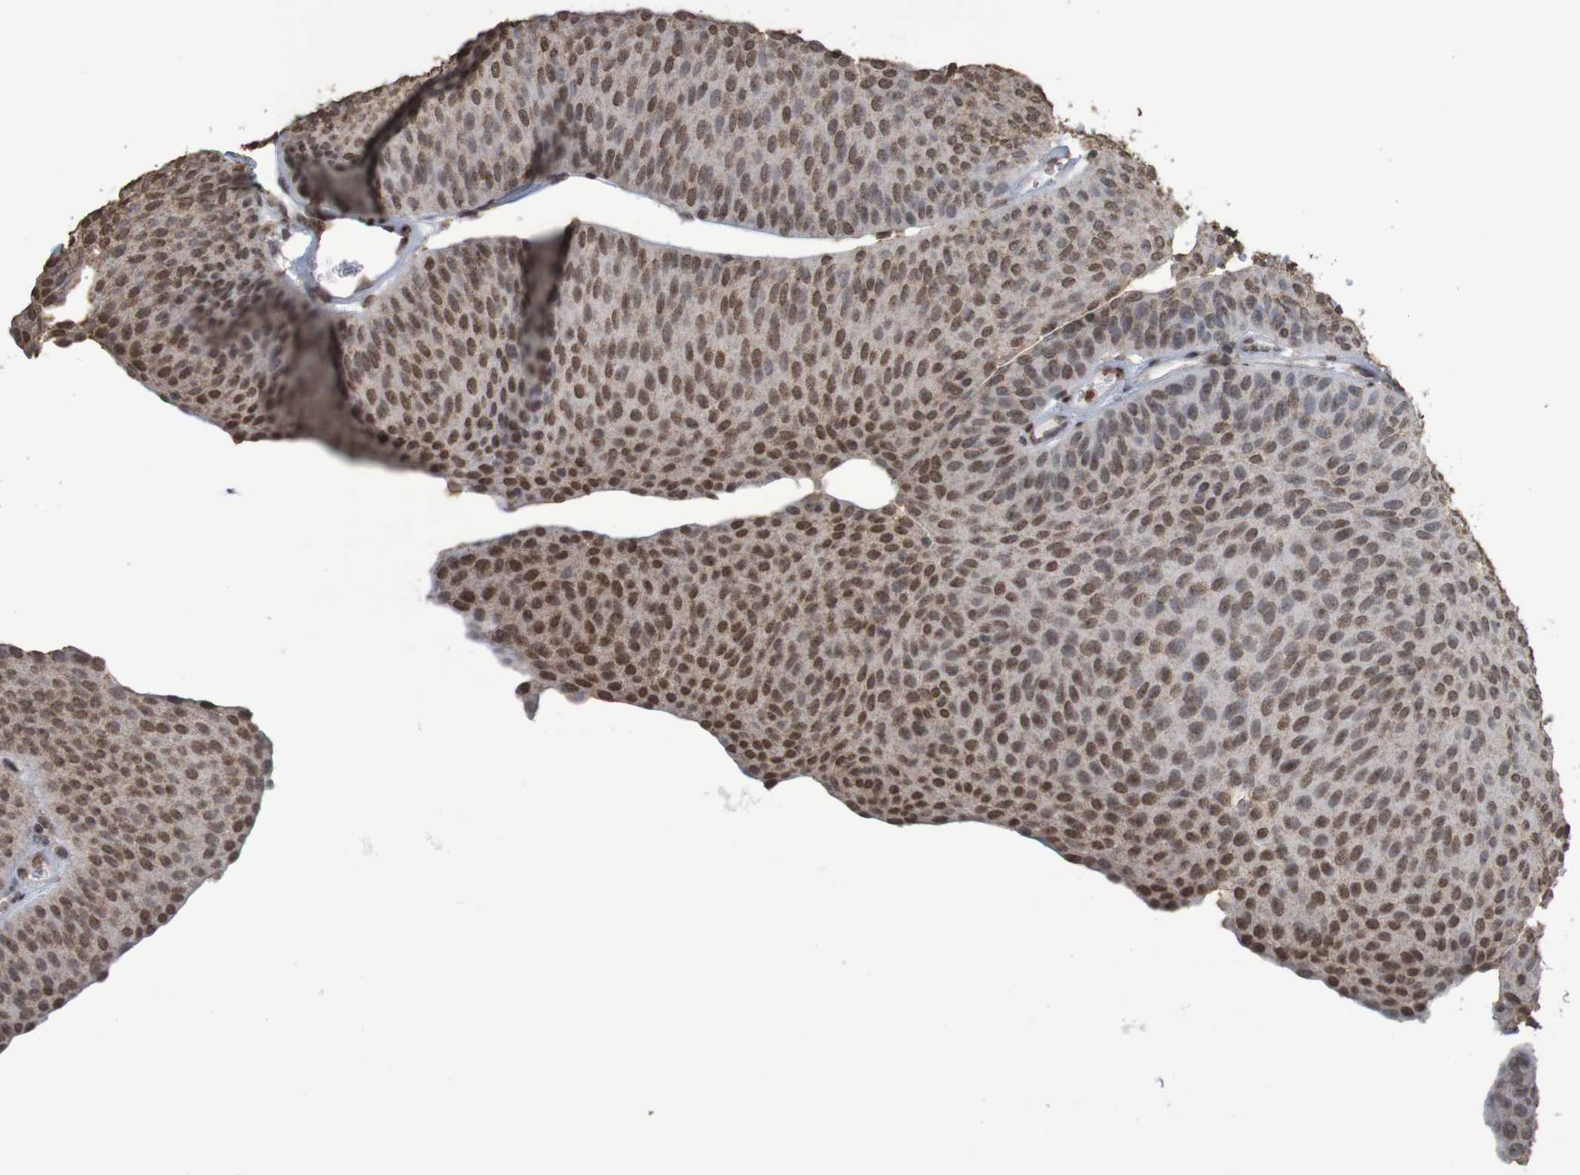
{"staining": {"intensity": "moderate", "quantity": ">75%", "location": "cytoplasmic/membranous,nuclear"}, "tissue": "urothelial cancer", "cell_type": "Tumor cells", "image_type": "cancer", "snomed": [{"axis": "morphology", "description": "Urothelial carcinoma, Low grade"}, {"axis": "topography", "description": "Urinary bladder"}], "caption": "Immunohistochemical staining of urothelial cancer demonstrates moderate cytoplasmic/membranous and nuclear protein expression in approximately >75% of tumor cells.", "gene": "GFI1", "patient": {"sex": "female", "age": 60}}